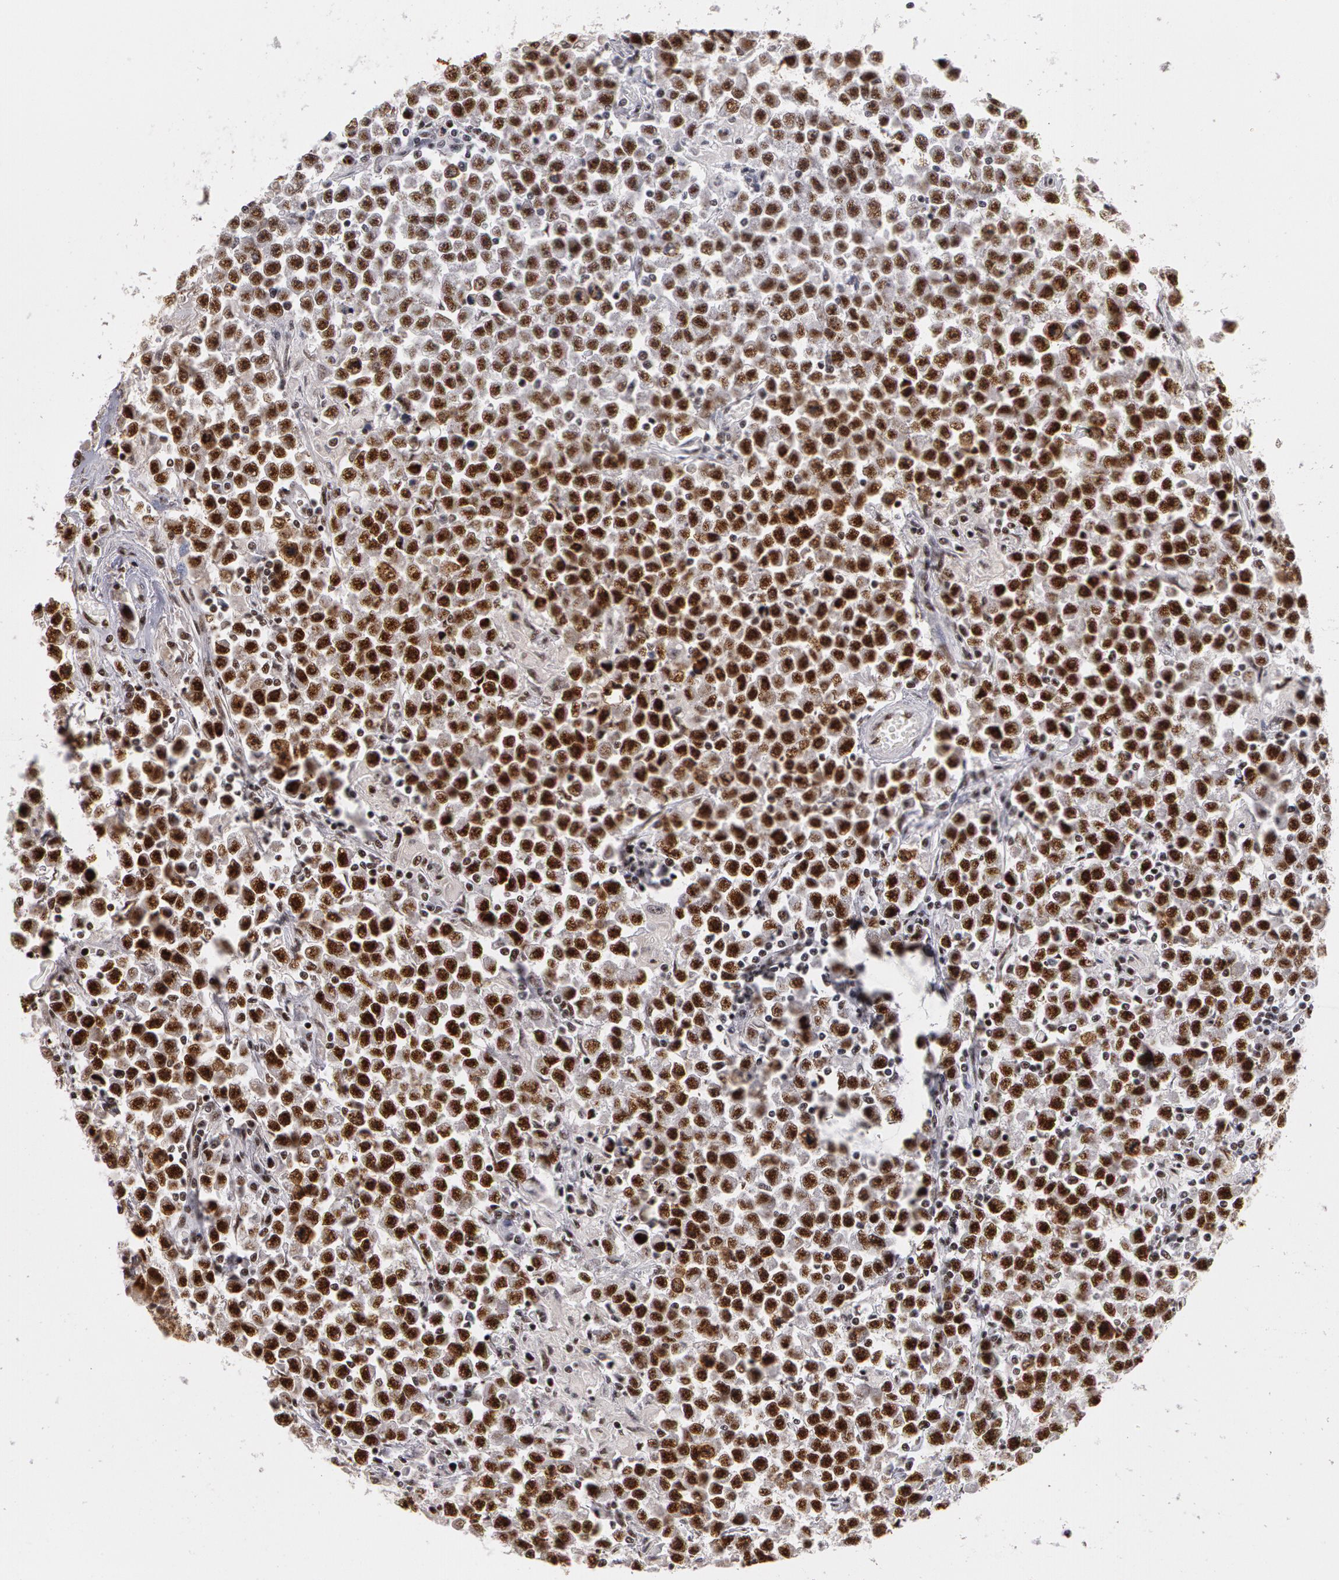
{"staining": {"intensity": "strong", "quantity": ">75%", "location": "nuclear"}, "tissue": "testis cancer", "cell_type": "Tumor cells", "image_type": "cancer", "snomed": [{"axis": "morphology", "description": "Seminoma, NOS"}, {"axis": "topography", "description": "Testis"}], "caption": "Protein expression analysis of testis cancer (seminoma) demonstrates strong nuclear positivity in approximately >75% of tumor cells.", "gene": "PNN", "patient": {"sex": "male", "age": 33}}